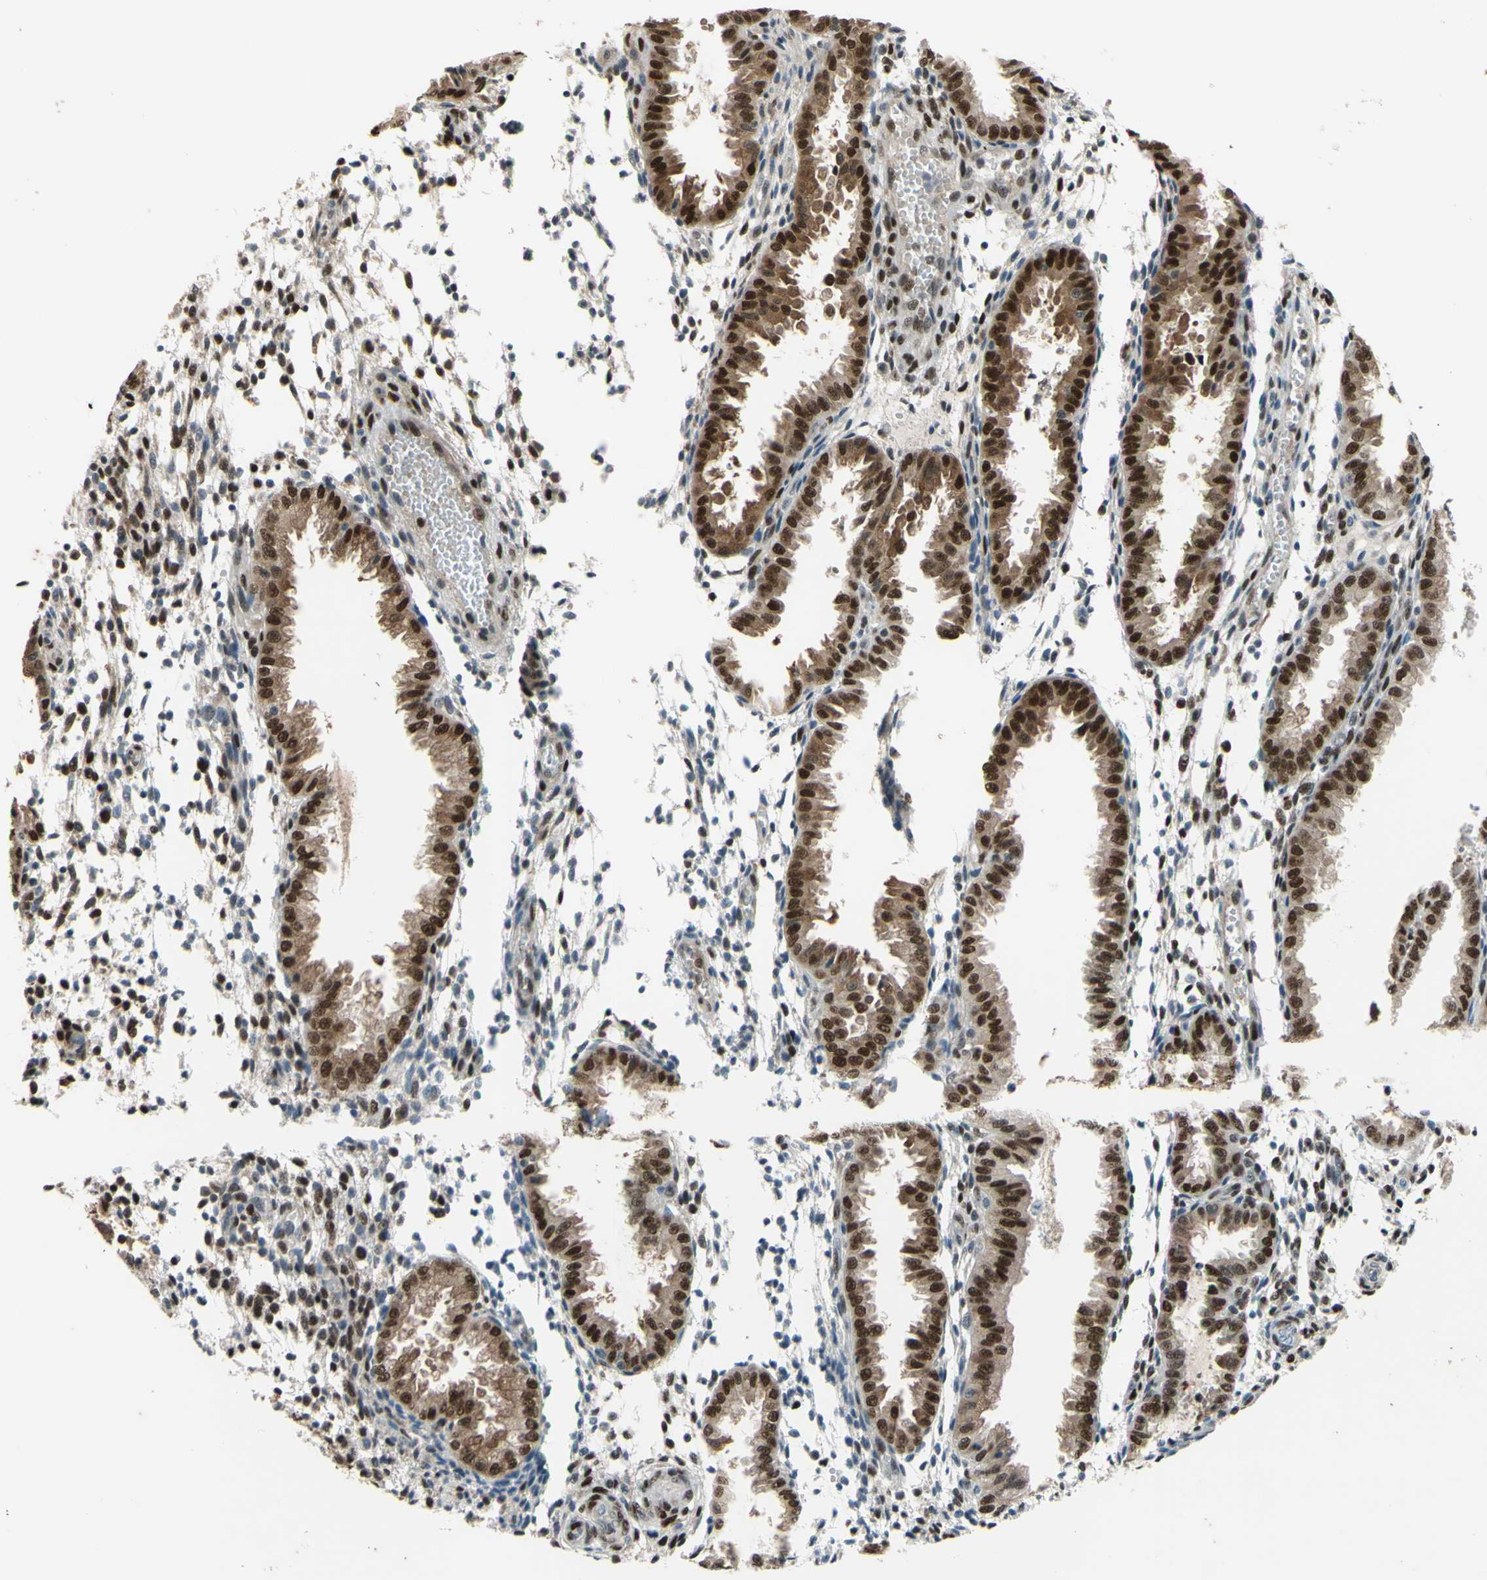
{"staining": {"intensity": "strong", "quantity": ">75%", "location": "nuclear"}, "tissue": "endometrium", "cell_type": "Cells in endometrial stroma", "image_type": "normal", "snomed": [{"axis": "morphology", "description": "Normal tissue, NOS"}, {"axis": "topography", "description": "Endometrium"}], "caption": "Immunohistochemical staining of benign endometrium displays high levels of strong nuclear expression in approximately >75% of cells in endometrial stroma.", "gene": "FKBP5", "patient": {"sex": "female", "age": 33}}